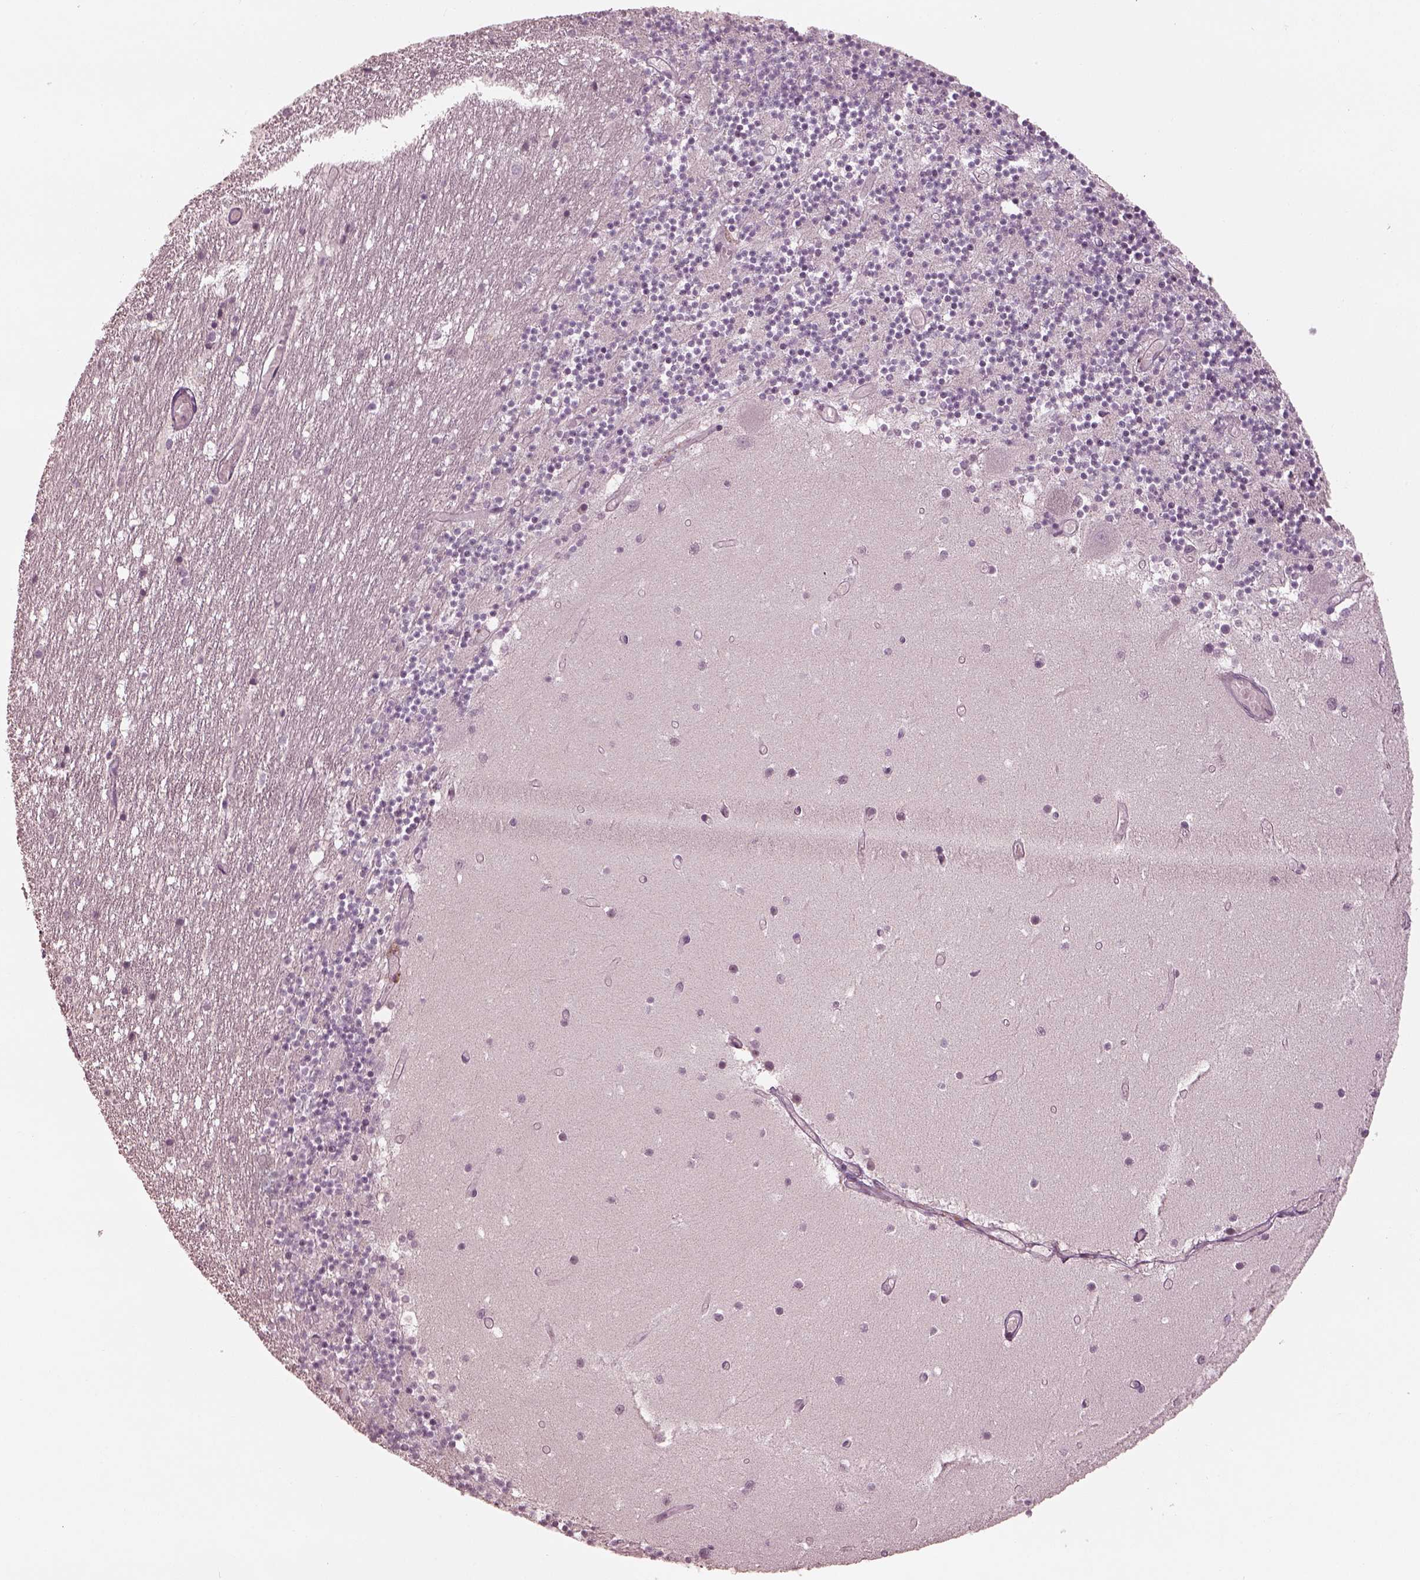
{"staining": {"intensity": "negative", "quantity": "none", "location": "none"}, "tissue": "cerebellum", "cell_type": "Cells in granular layer", "image_type": "normal", "snomed": [{"axis": "morphology", "description": "Normal tissue, NOS"}, {"axis": "topography", "description": "Cerebellum"}], "caption": "Micrograph shows no protein staining in cells in granular layer of benign cerebellum.", "gene": "SPATA6L", "patient": {"sex": "female", "age": 28}}